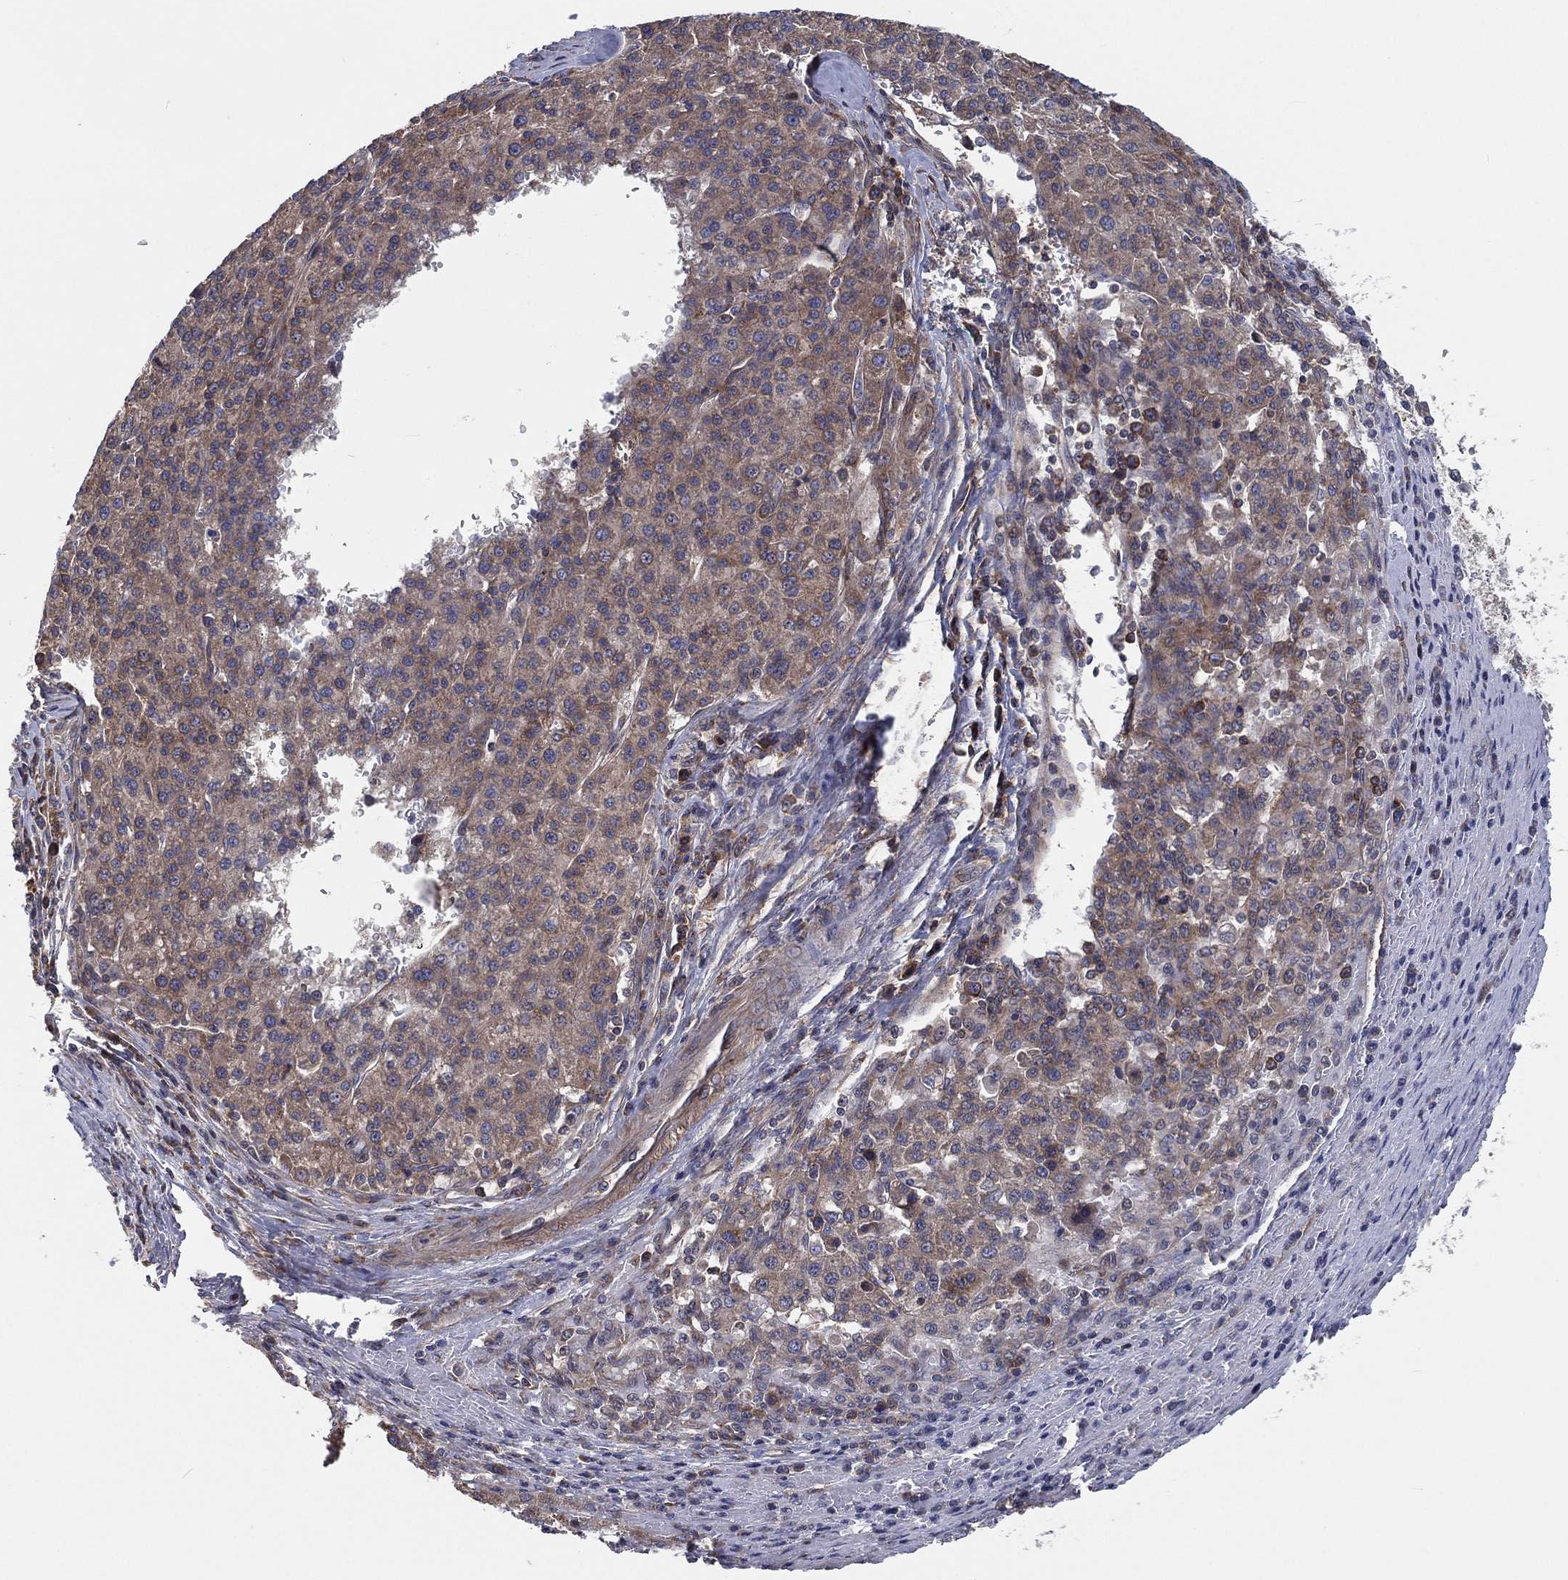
{"staining": {"intensity": "weak", "quantity": "25%-75%", "location": "cytoplasmic/membranous"}, "tissue": "liver cancer", "cell_type": "Tumor cells", "image_type": "cancer", "snomed": [{"axis": "morphology", "description": "Carcinoma, Hepatocellular, NOS"}, {"axis": "topography", "description": "Liver"}], "caption": "This photomicrograph shows liver hepatocellular carcinoma stained with IHC to label a protein in brown. The cytoplasmic/membranous of tumor cells show weak positivity for the protein. Nuclei are counter-stained blue.", "gene": "EIF2B5", "patient": {"sex": "female", "age": 58}}